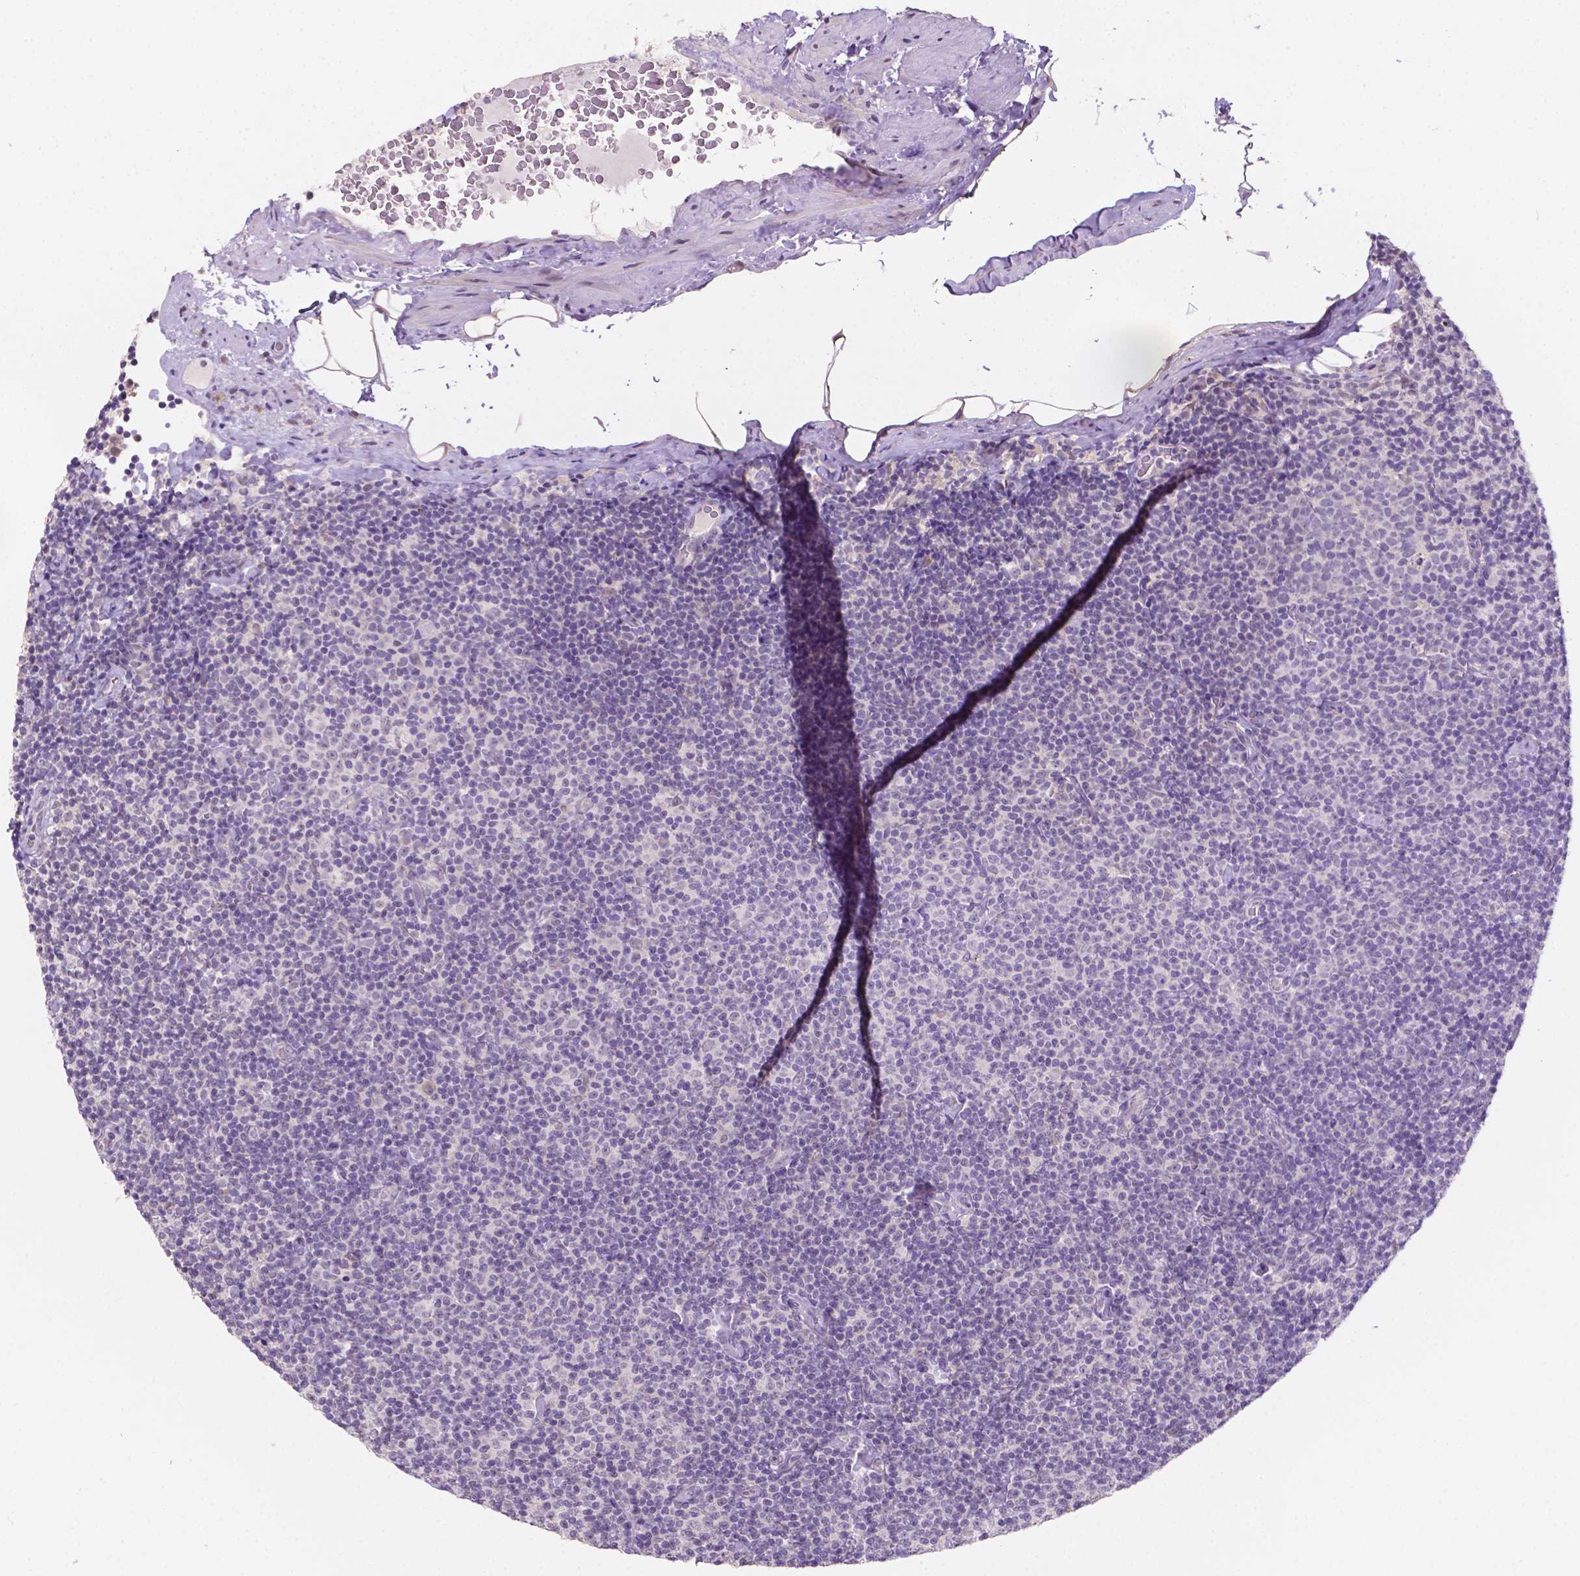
{"staining": {"intensity": "negative", "quantity": "none", "location": "none"}, "tissue": "lymphoma", "cell_type": "Tumor cells", "image_type": "cancer", "snomed": [{"axis": "morphology", "description": "Malignant lymphoma, non-Hodgkin's type, Low grade"}, {"axis": "topography", "description": "Lymph node"}], "caption": "Tumor cells show no significant expression in malignant lymphoma, non-Hodgkin's type (low-grade).", "gene": "SHLD3", "patient": {"sex": "male", "age": 81}}